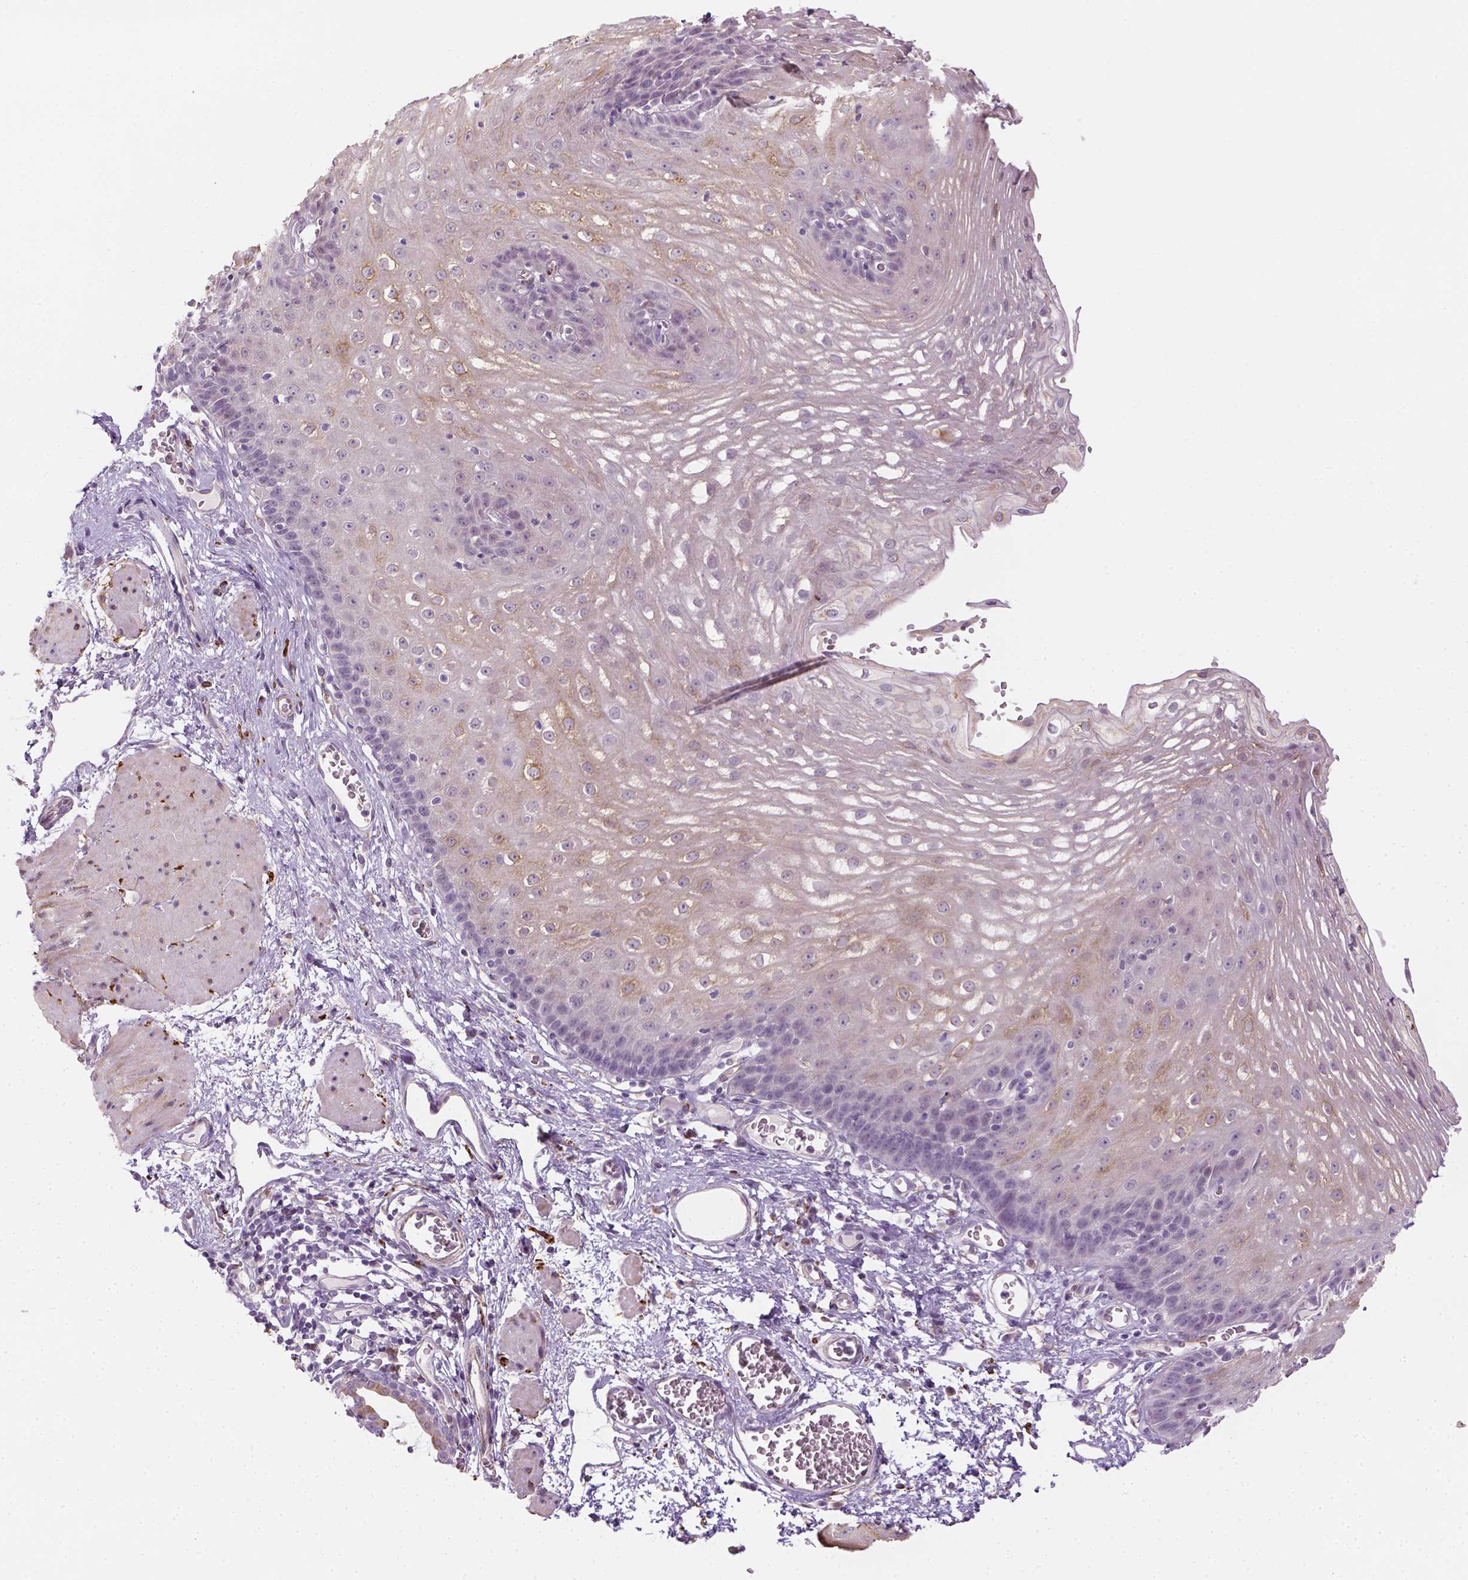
{"staining": {"intensity": "weak", "quantity": ">75%", "location": "cytoplasmic/membranous"}, "tissue": "esophagus", "cell_type": "Squamous epithelial cells", "image_type": "normal", "snomed": [{"axis": "morphology", "description": "Normal tissue, NOS"}, {"axis": "topography", "description": "Esophagus"}], "caption": "The image exhibits a brown stain indicating the presence of a protein in the cytoplasmic/membranous of squamous epithelial cells in esophagus.", "gene": "CACNB1", "patient": {"sex": "male", "age": 72}}